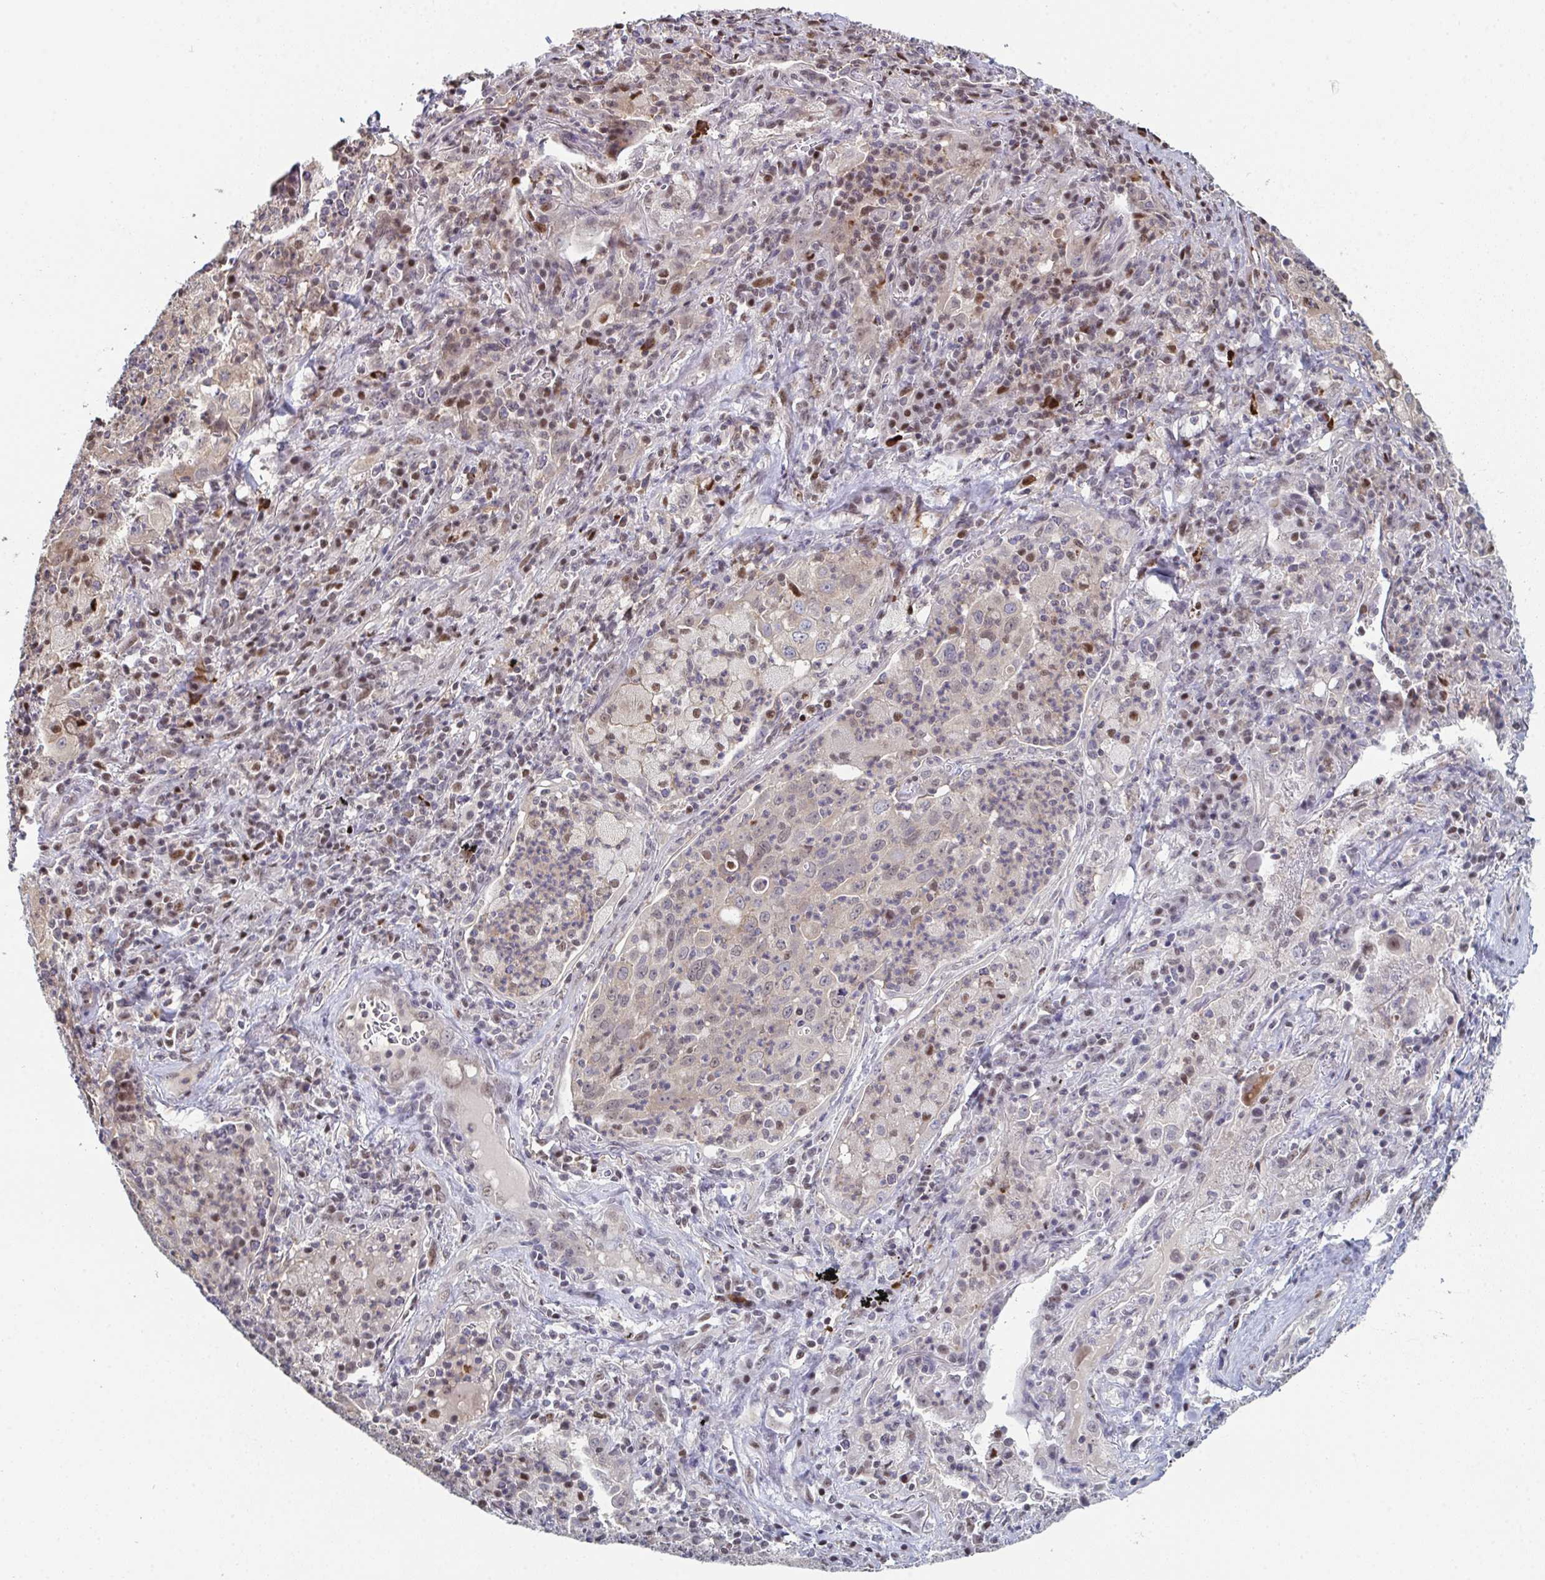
{"staining": {"intensity": "weak", "quantity": "<25%", "location": "cytoplasmic/membranous"}, "tissue": "lung cancer", "cell_type": "Tumor cells", "image_type": "cancer", "snomed": [{"axis": "morphology", "description": "Squamous cell carcinoma, NOS"}, {"axis": "topography", "description": "Lung"}], "caption": "Lung cancer was stained to show a protein in brown. There is no significant expression in tumor cells. The staining was performed using DAB (3,3'-diaminobenzidine) to visualize the protein expression in brown, while the nuclei were stained in blue with hematoxylin (Magnification: 20x).", "gene": "ACD", "patient": {"sex": "male", "age": 71}}